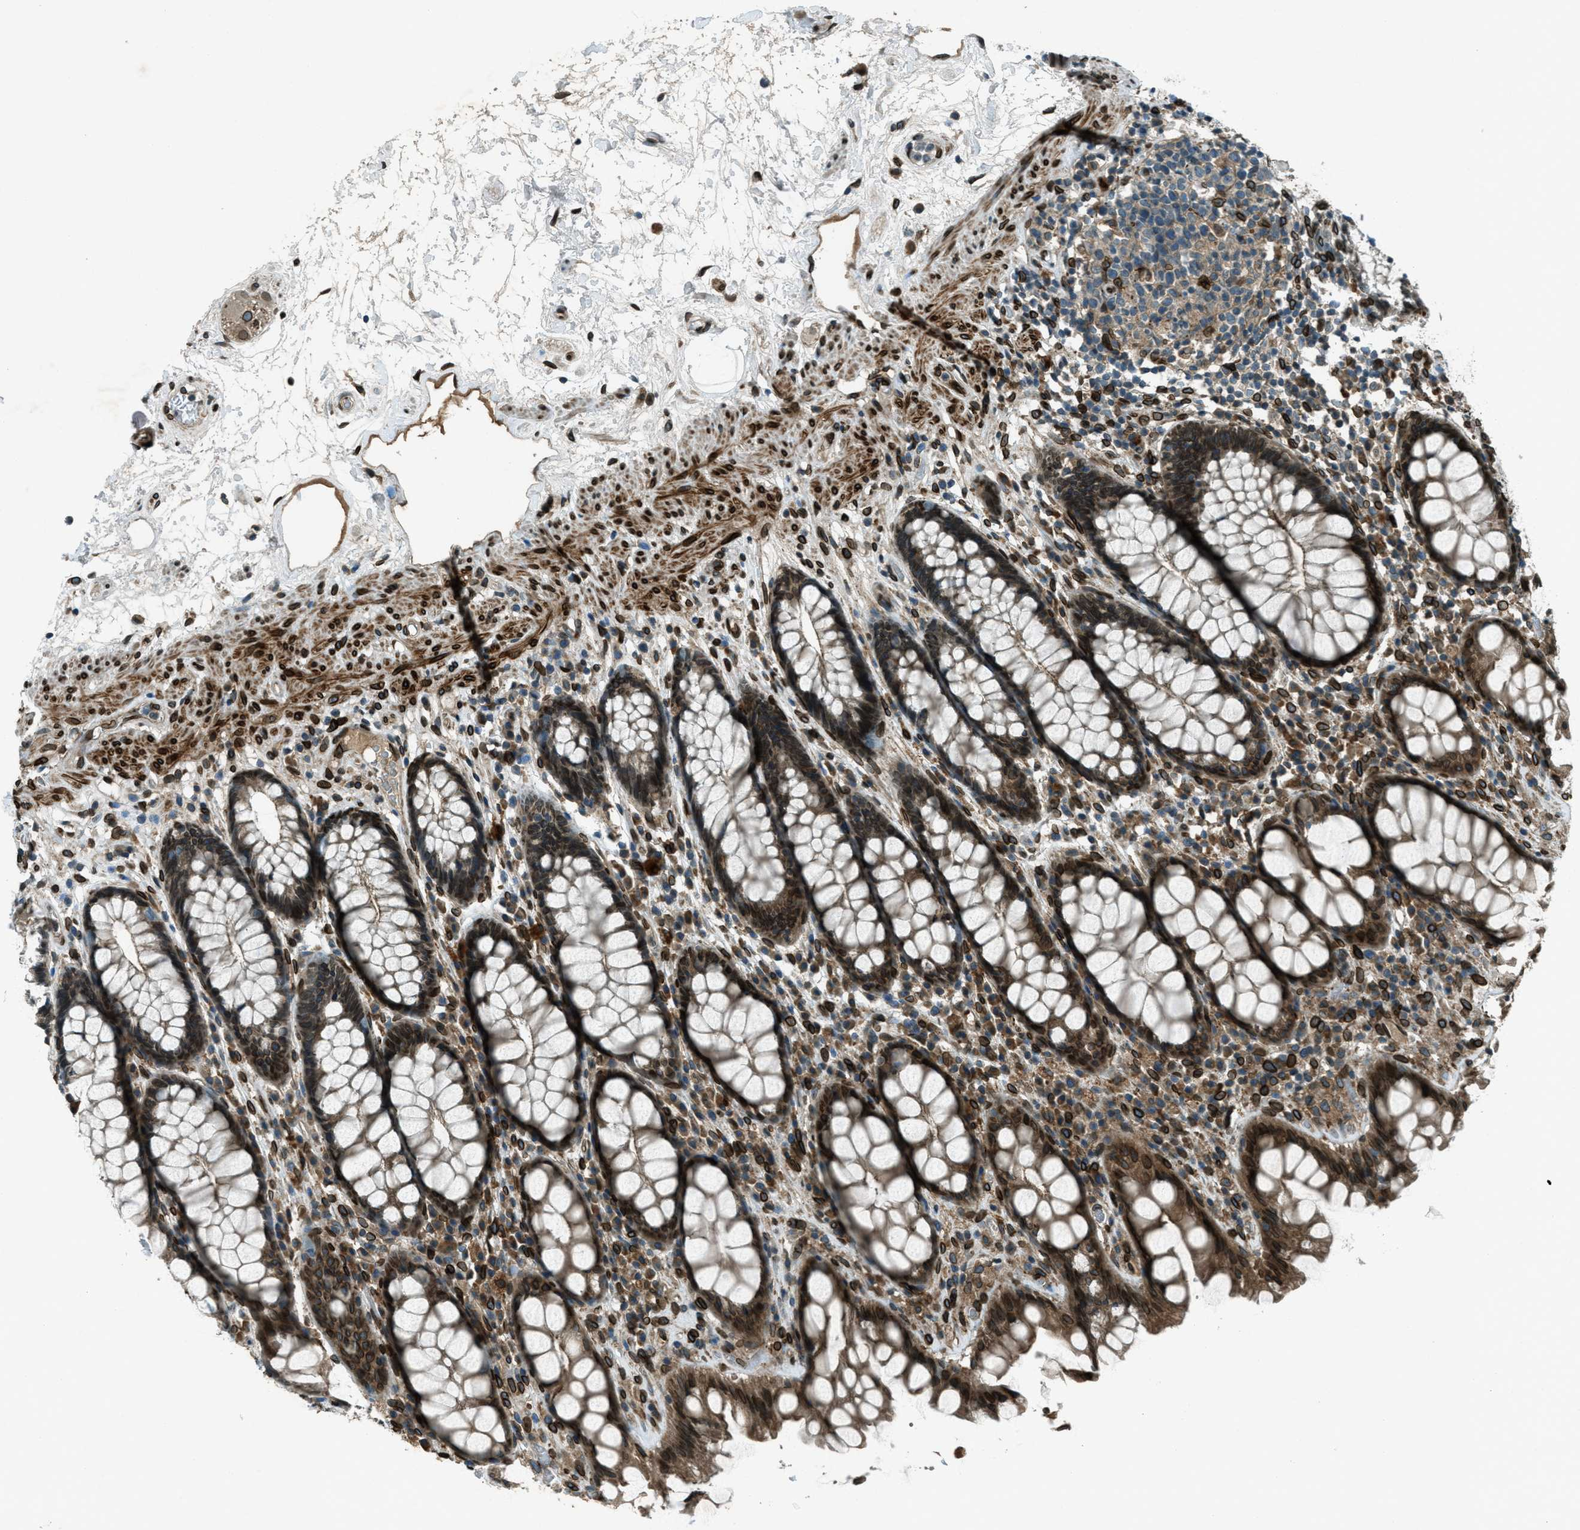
{"staining": {"intensity": "strong", "quantity": ">75%", "location": "cytoplasmic/membranous,nuclear"}, "tissue": "rectum", "cell_type": "Glandular cells", "image_type": "normal", "snomed": [{"axis": "morphology", "description": "Normal tissue, NOS"}, {"axis": "topography", "description": "Rectum"}], "caption": "Immunohistochemical staining of unremarkable rectum exhibits >75% levels of strong cytoplasmic/membranous,nuclear protein staining in approximately >75% of glandular cells.", "gene": "LEMD2", "patient": {"sex": "male", "age": 64}}